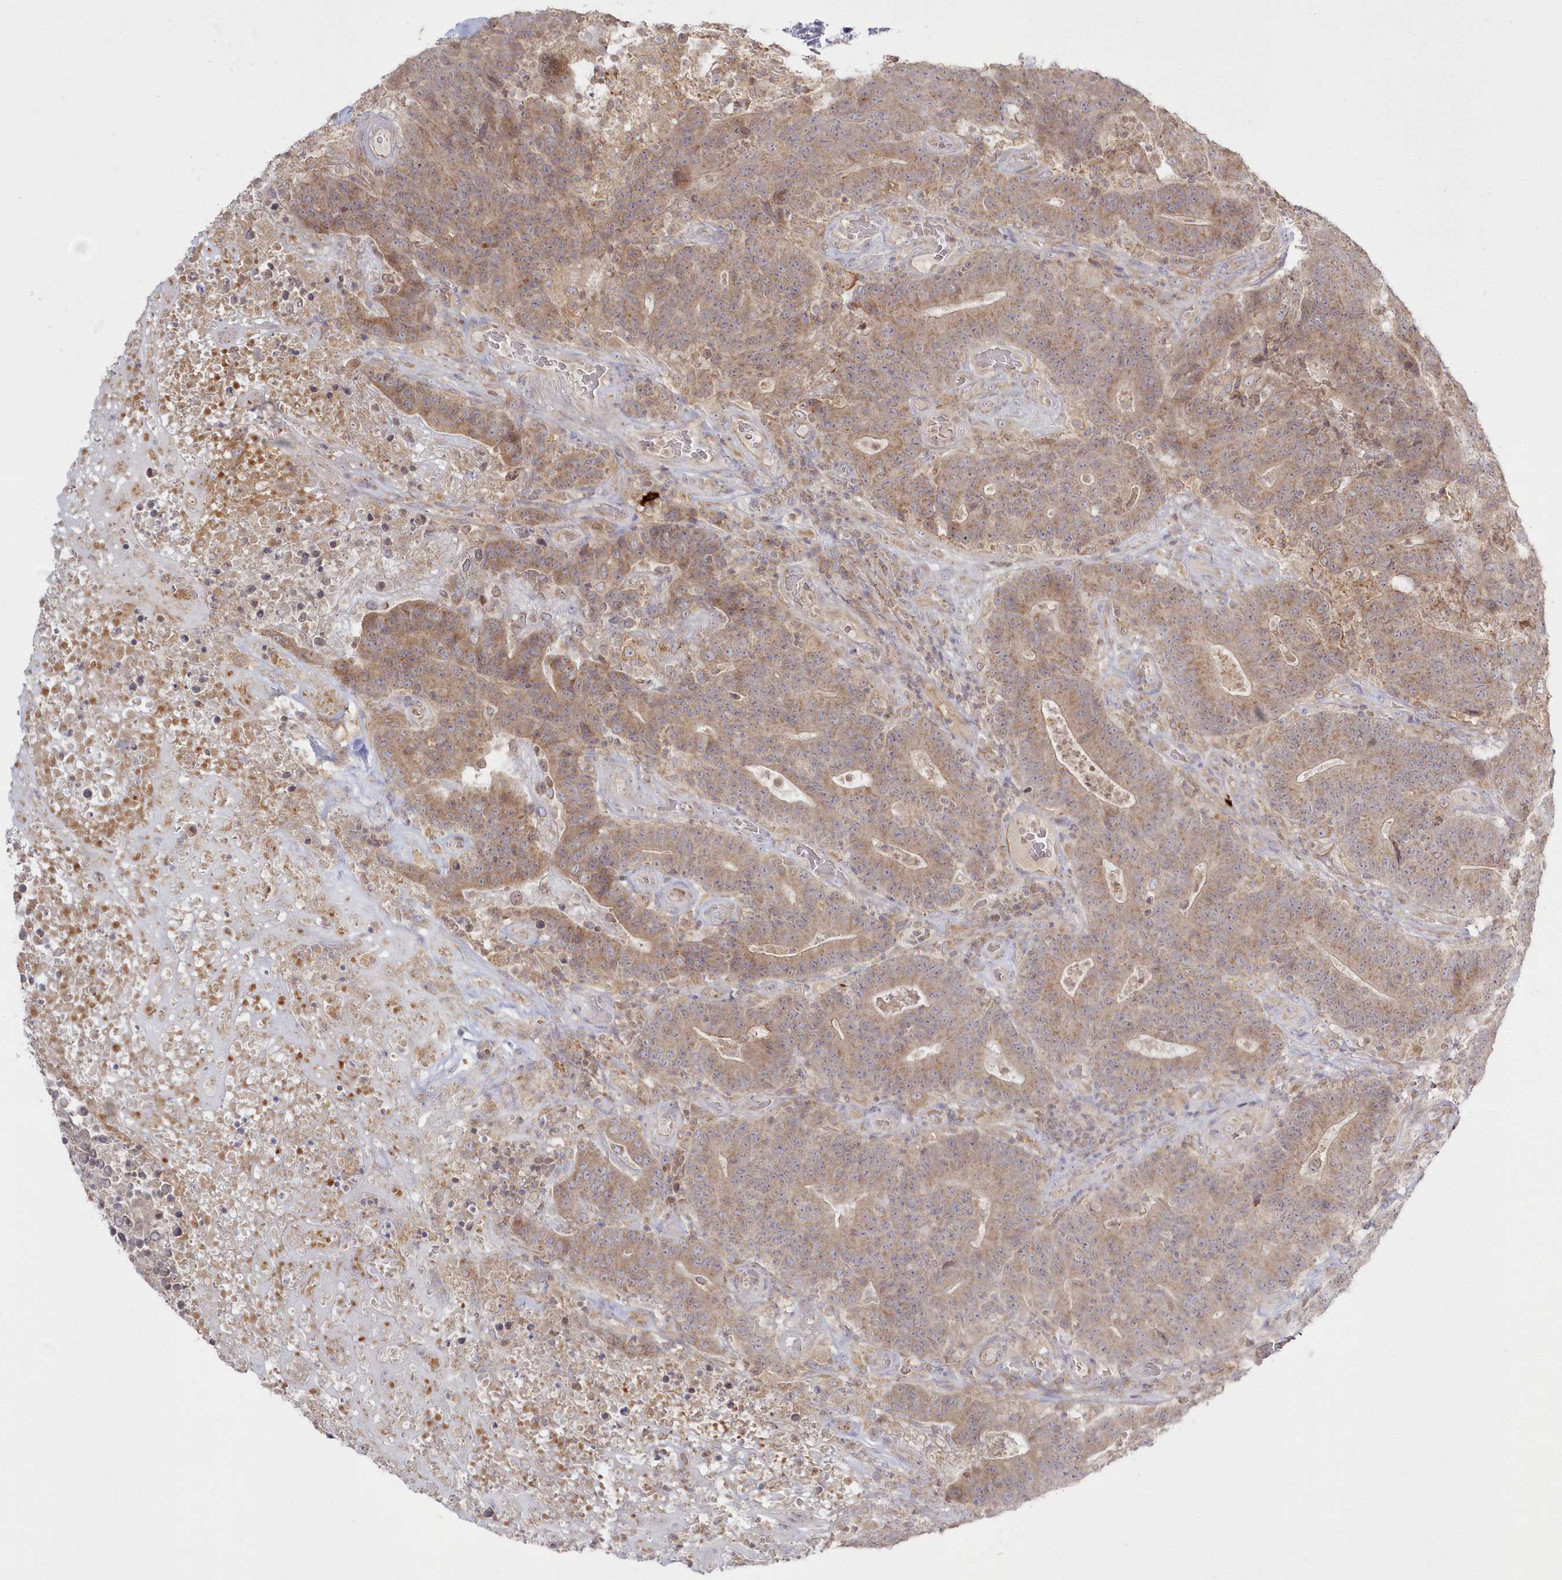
{"staining": {"intensity": "moderate", "quantity": ">75%", "location": "cytoplasmic/membranous"}, "tissue": "colorectal cancer", "cell_type": "Tumor cells", "image_type": "cancer", "snomed": [{"axis": "morphology", "description": "Normal tissue, NOS"}, {"axis": "morphology", "description": "Adenocarcinoma, NOS"}, {"axis": "topography", "description": "Colon"}], "caption": "Immunohistochemical staining of colorectal adenocarcinoma shows medium levels of moderate cytoplasmic/membranous staining in about >75% of tumor cells.", "gene": "ARSB", "patient": {"sex": "female", "age": 75}}